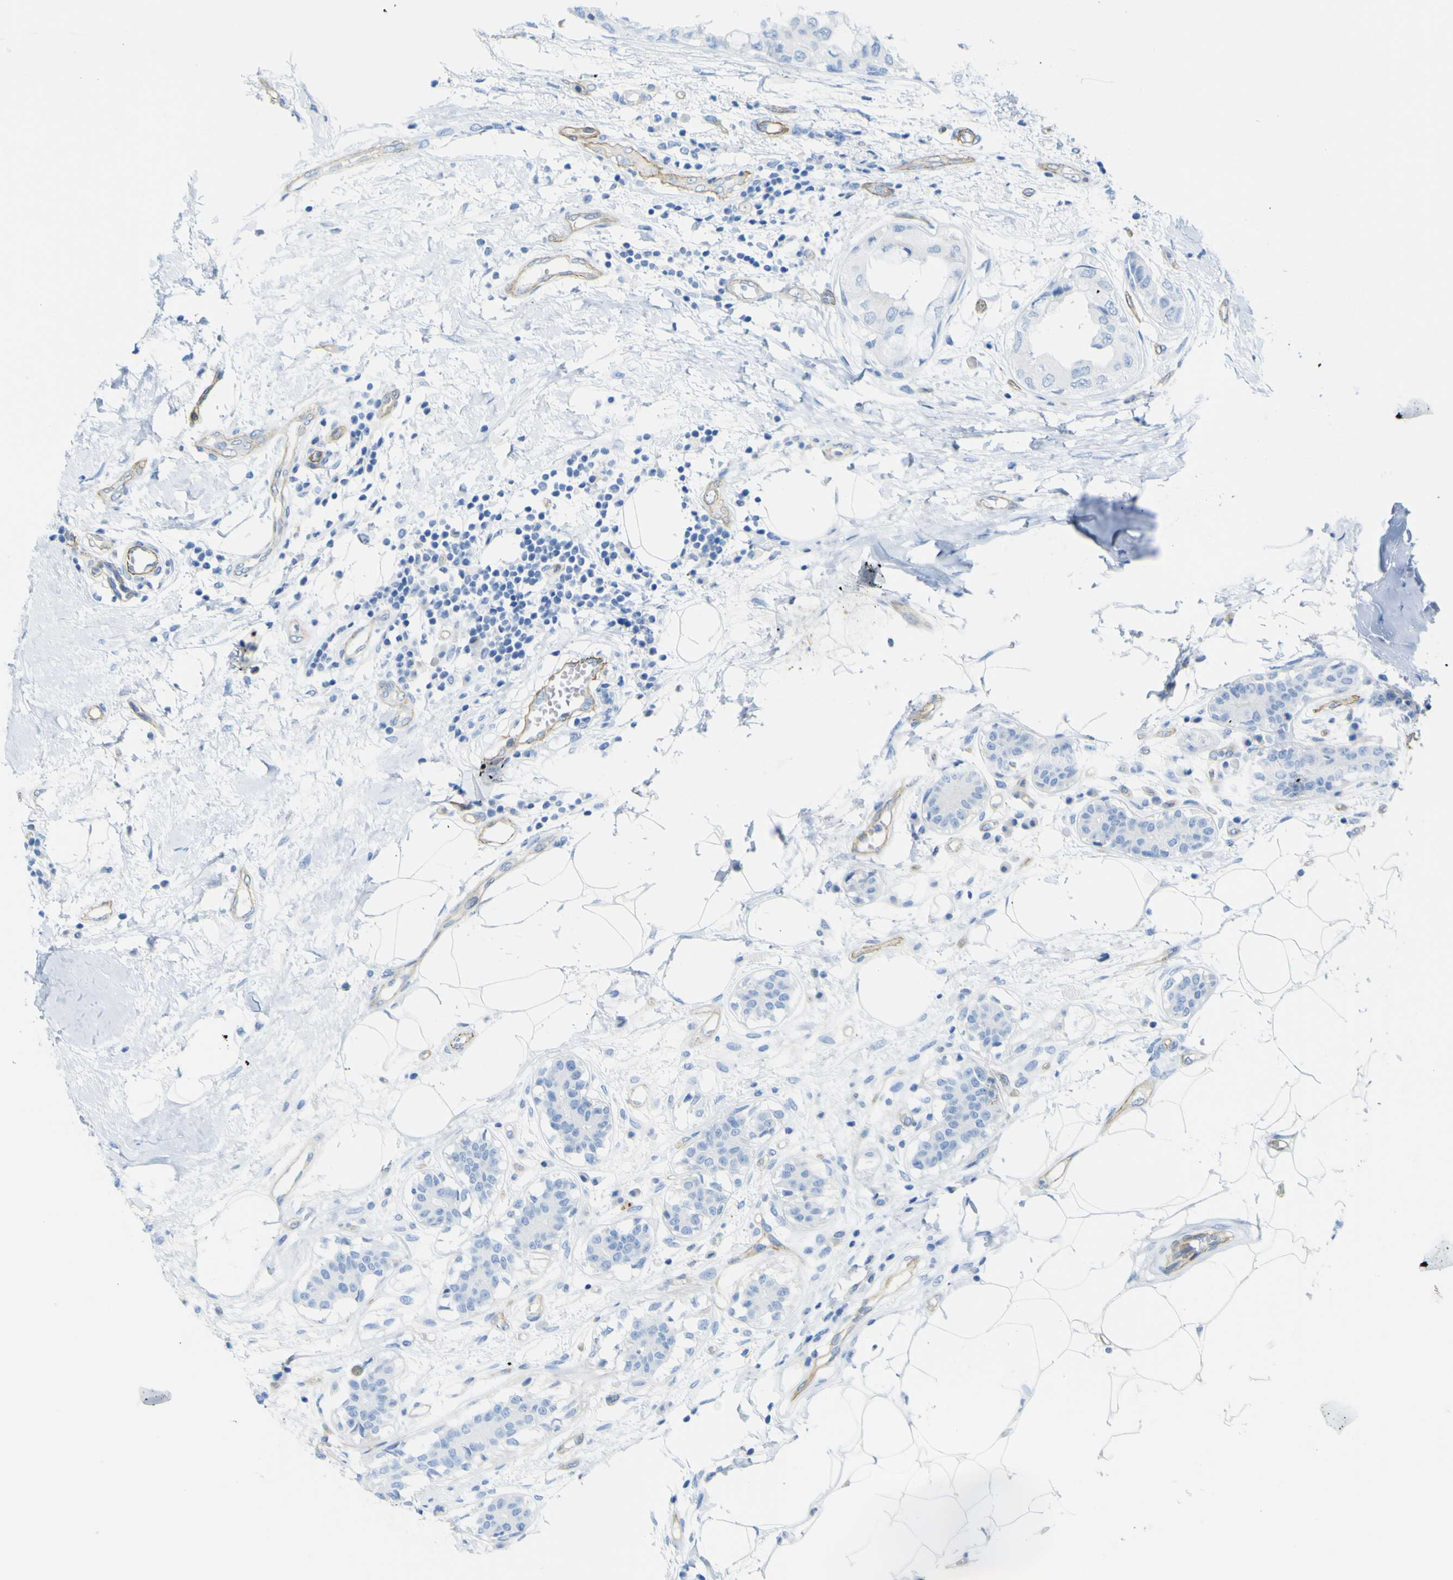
{"staining": {"intensity": "negative", "quantity": "none", "location": "none"}, "tissue": "breast cancer", "cell_type": "Tumor cells", "image_type": "cancer", "snomed": [{"axis": "morphology", "description": "Duct carcinoma"}, {"axis": "topography", "description": "Breast"}], "caption": "Breast cancer (intraductal carcinoma) stained for a protein using immunohistochemistry displays no expression tumor cells.", "gene": "CD93", "patient": {"sex": "female", "age": 40}}